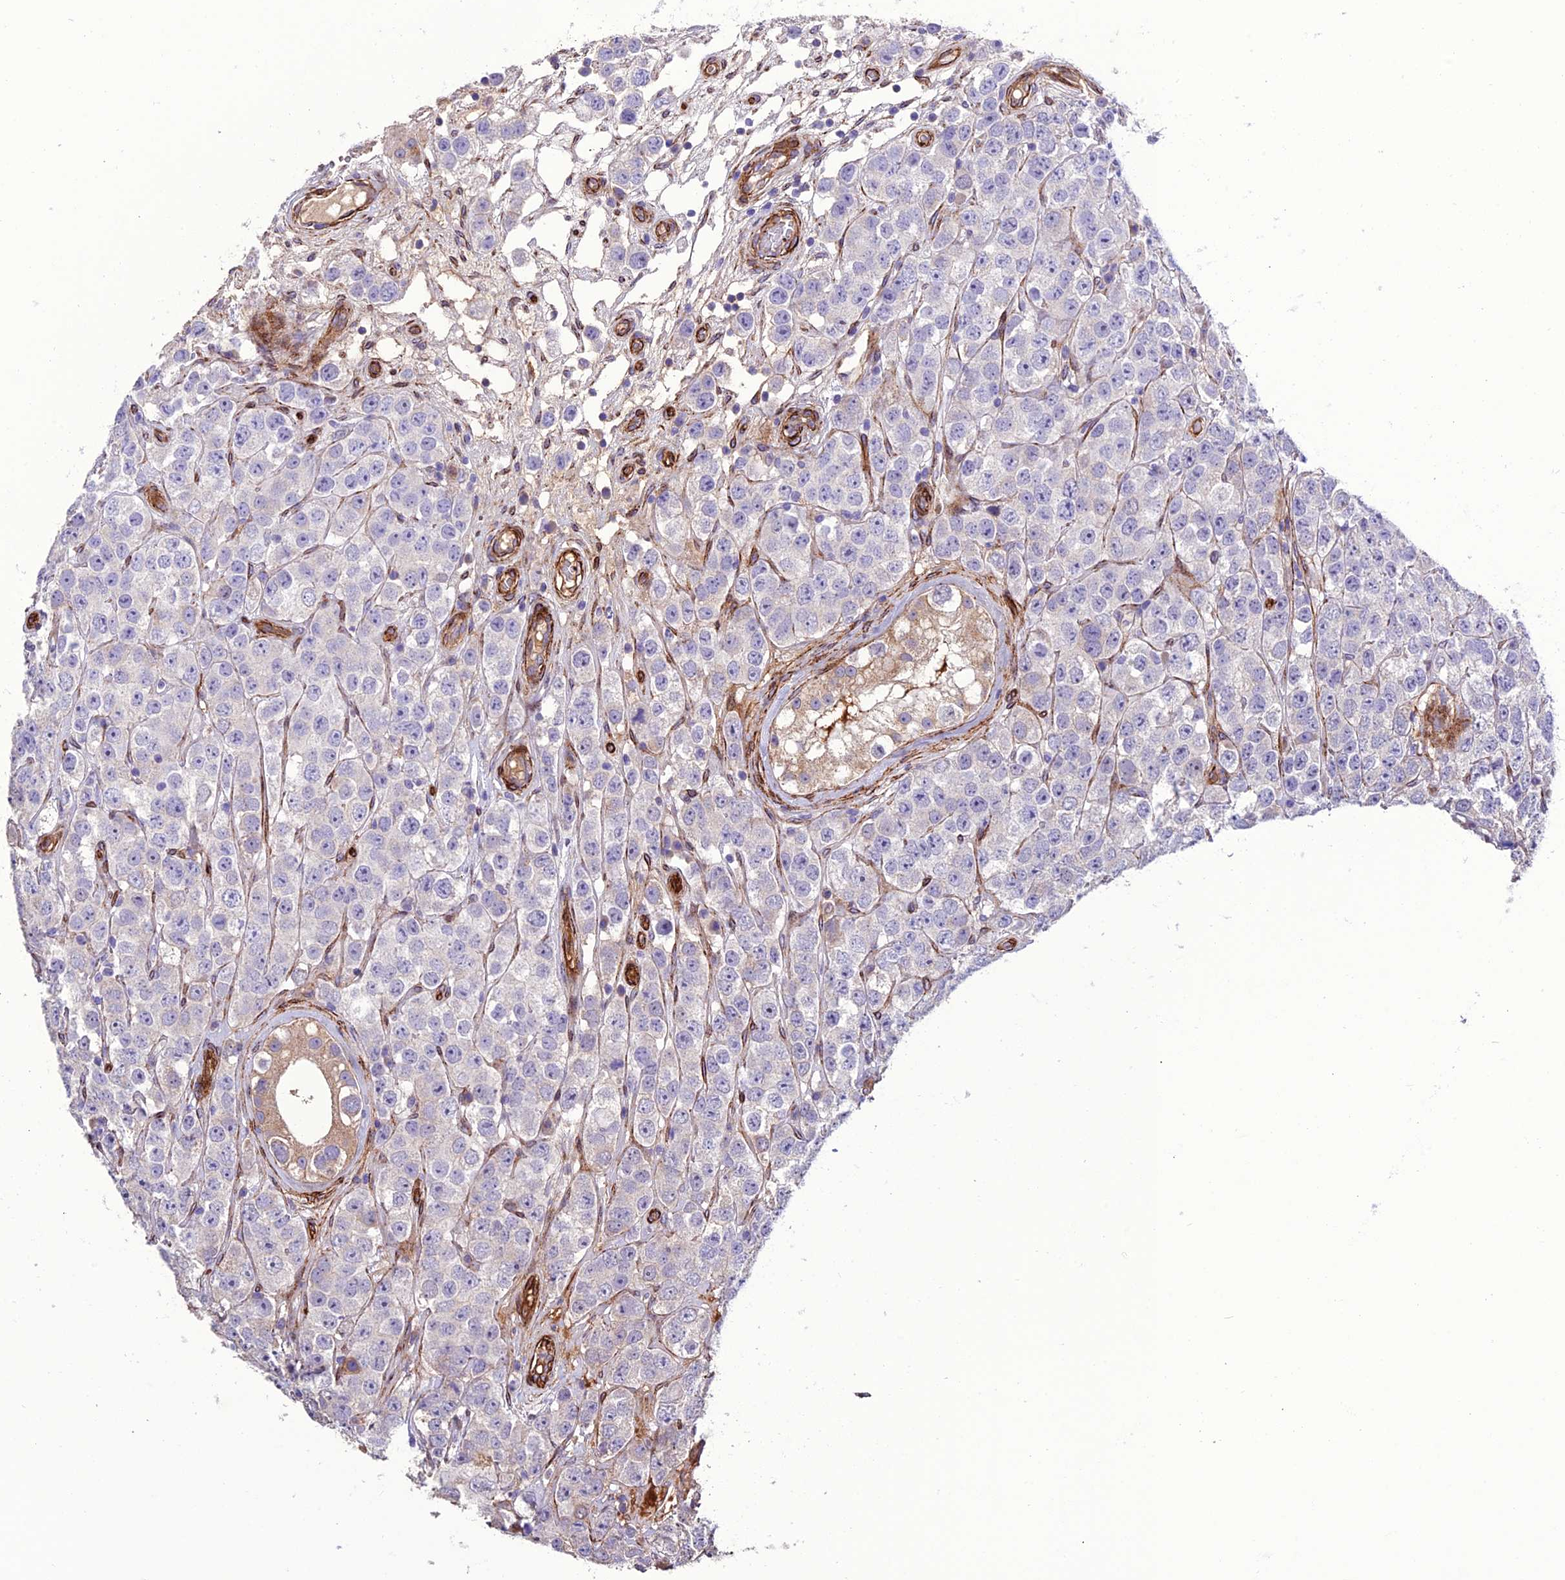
{"staining": {"intensity": "weak", "quantity": "<25%", "location": "cytoplasmic/membranous"}, "tissue": "testis cancer", "cell_type": "Tumor cells", "image_type": "cancer", "snomed": [{"axis": "morphology", "description": "Seminoma, NOS"}, {"axis": "topography", "description": "Testis"}], "caption": "Immunohistochemistry histopathology image of neoplastic tissue: human seminoma (testis) stained with DAB exhibits no significant protein staining in tumor cells.", "gene": "REX1BD", "patient": {"sex": "male", "age": 28}}